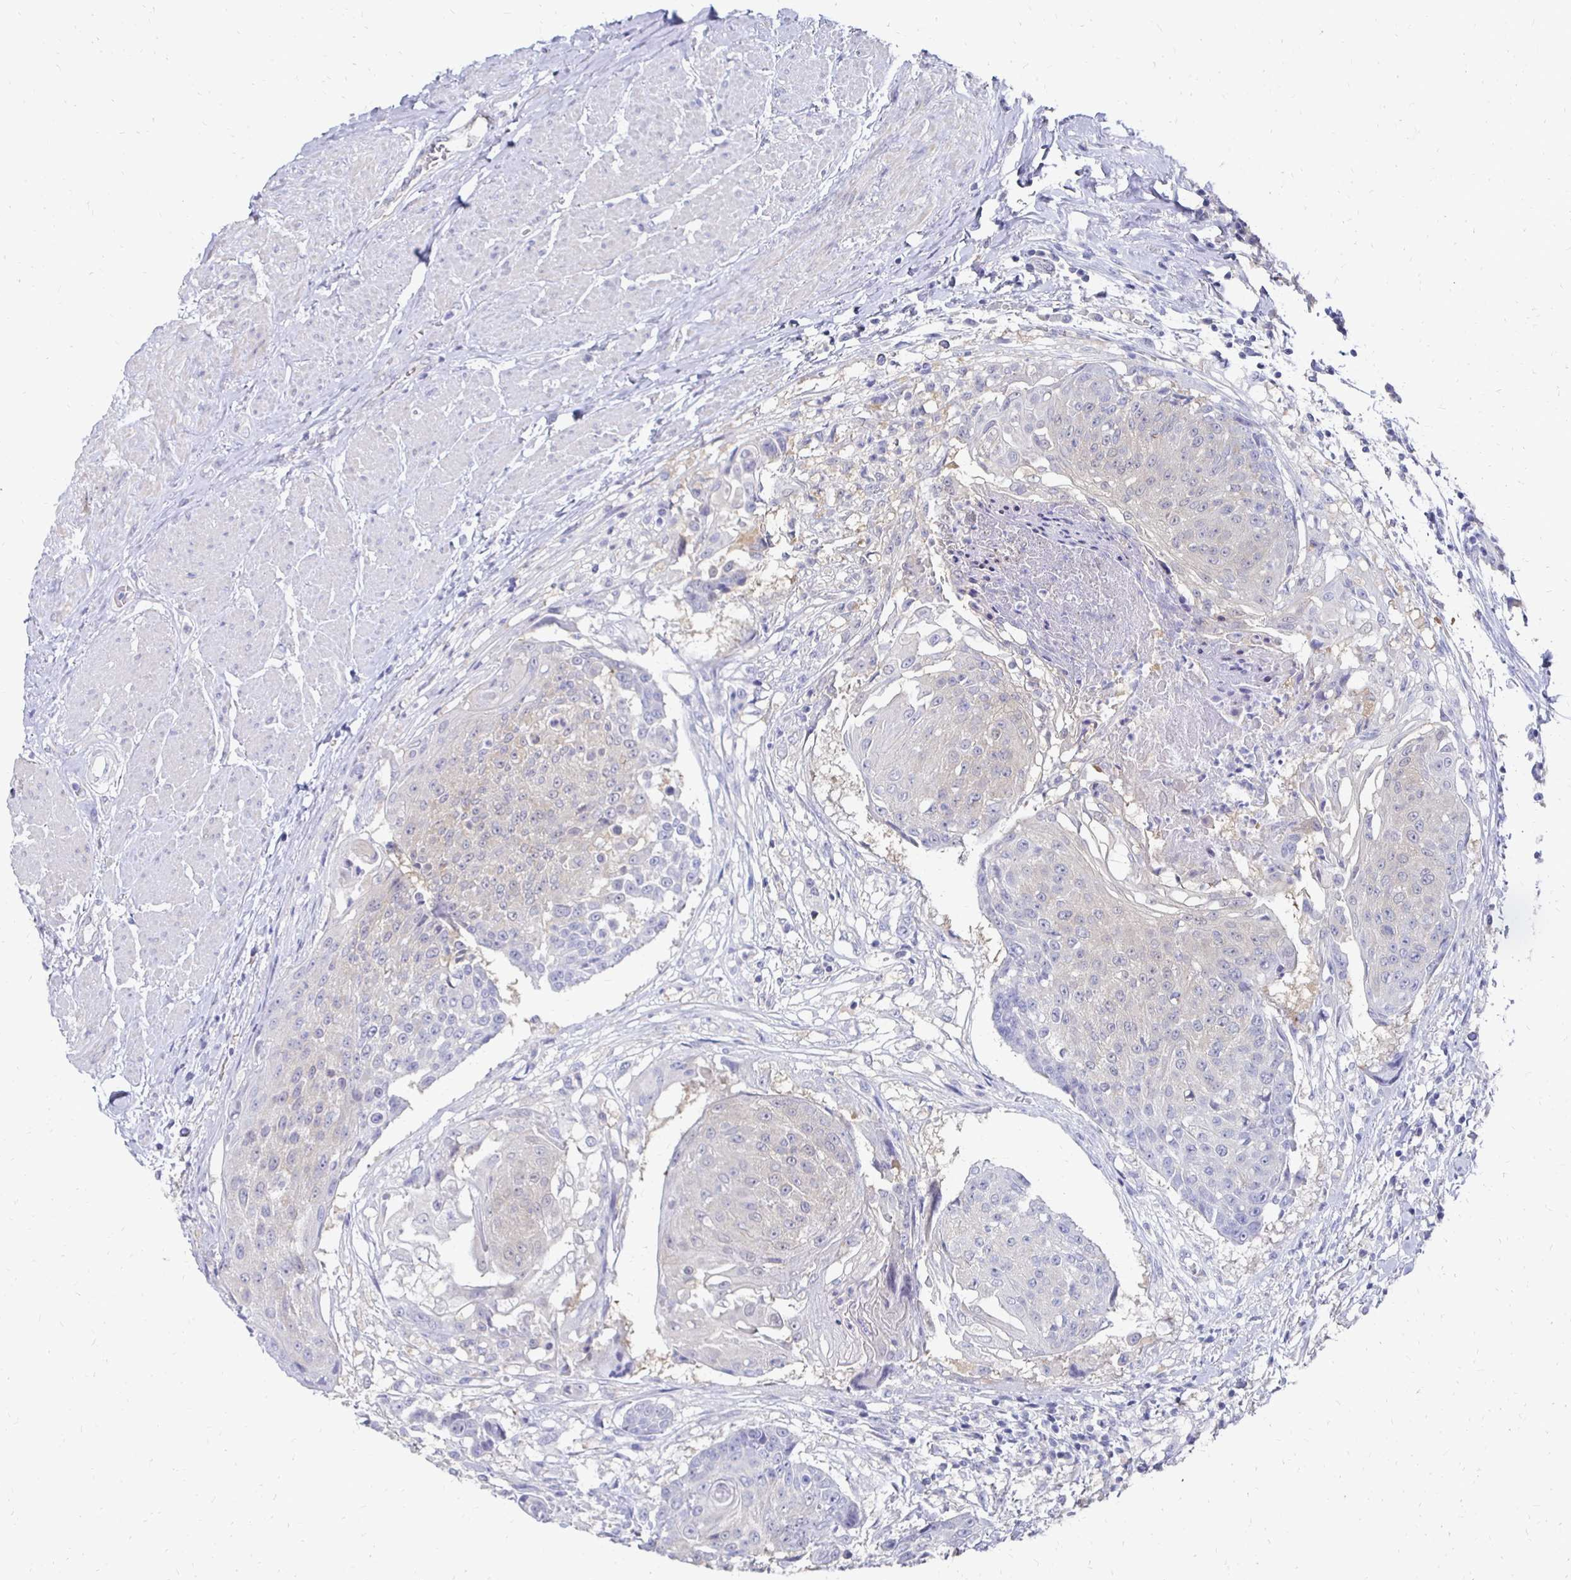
{"staining": {"intensity": "negative", "quantity": "none", "location": "none"}, "tissue": "urothelial cancer", "cell_type": "Tumor cells", "image_type": "cancer", "snomed": [{"axis": "morphology", "description": "Urothelial carcinoma, High grade"}, {"axis": "topography", "description": "Urinary bladder"}], "caption": "Immunohistochemical staining of urothelial cancer reveals no significant expression in tumor cells.", "gene": "SYCP3", "patient": {"sex": "female", "age": 63}}